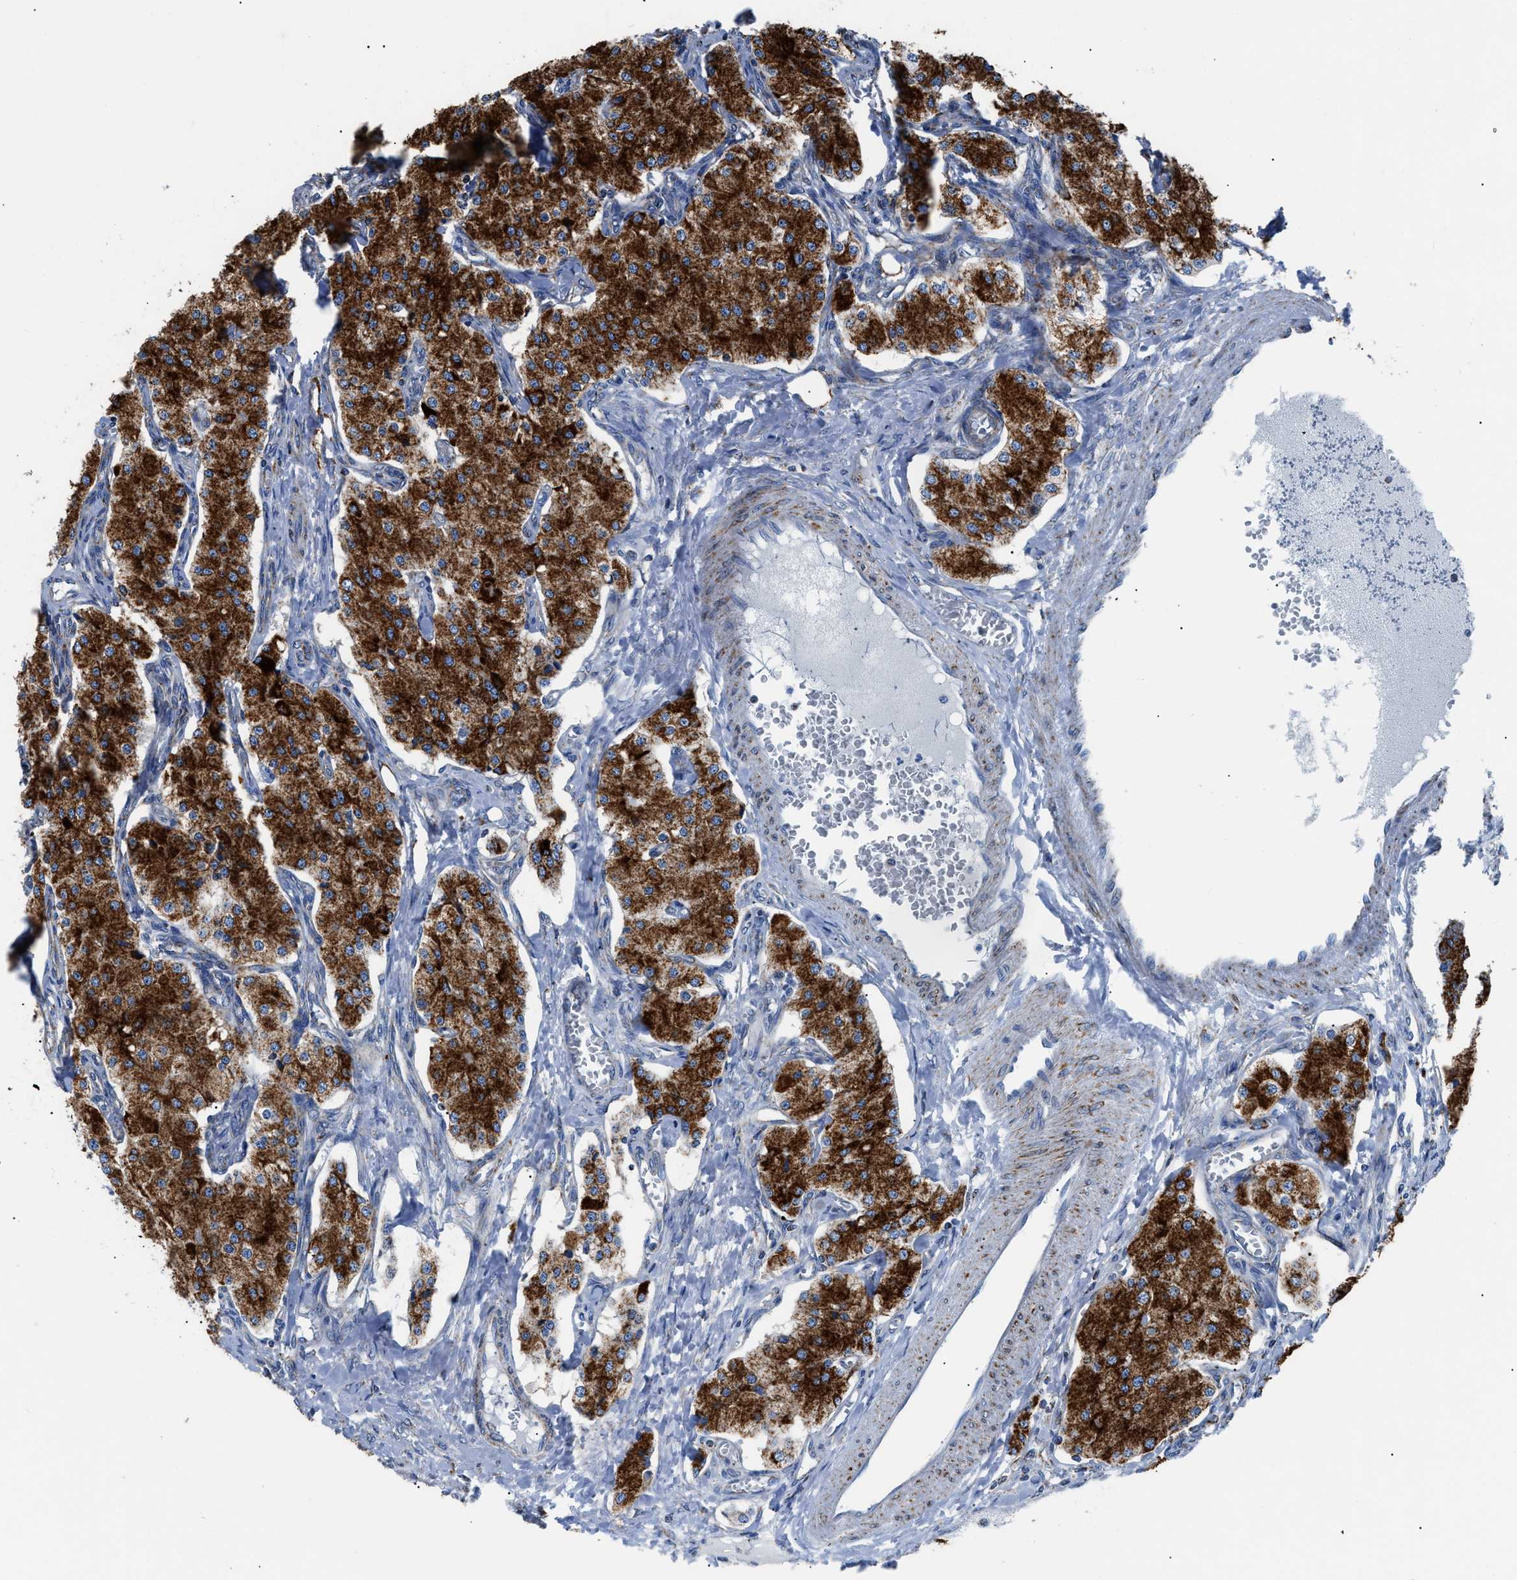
{"staining": {"intensity": "strong", "quantity": ">75%", "location": "cytoplasmic/membranous"}, "tissue": "carcinoid", "cell_type": "Tumor cells", "image_type": "cancer", "snomed": [{"axis": "morphology", "description": "Carcinoid, malignant, NOS"}, {"axis": "topography", "description": "Colon"}], "caption": "Carcinoid stained with DAB (3,3'-diaminobenzidine) immunohistochemistry (IHC) exhibits high levels of strong cytoplasmic/membranous staining in approximately >75% of tumor cells. Immunohistochemistry stains the protein of interest in brown and the nuclei are stained blue.", "gene": "ZDHHC3", "patient": {"sex": "female", "age": 52}}